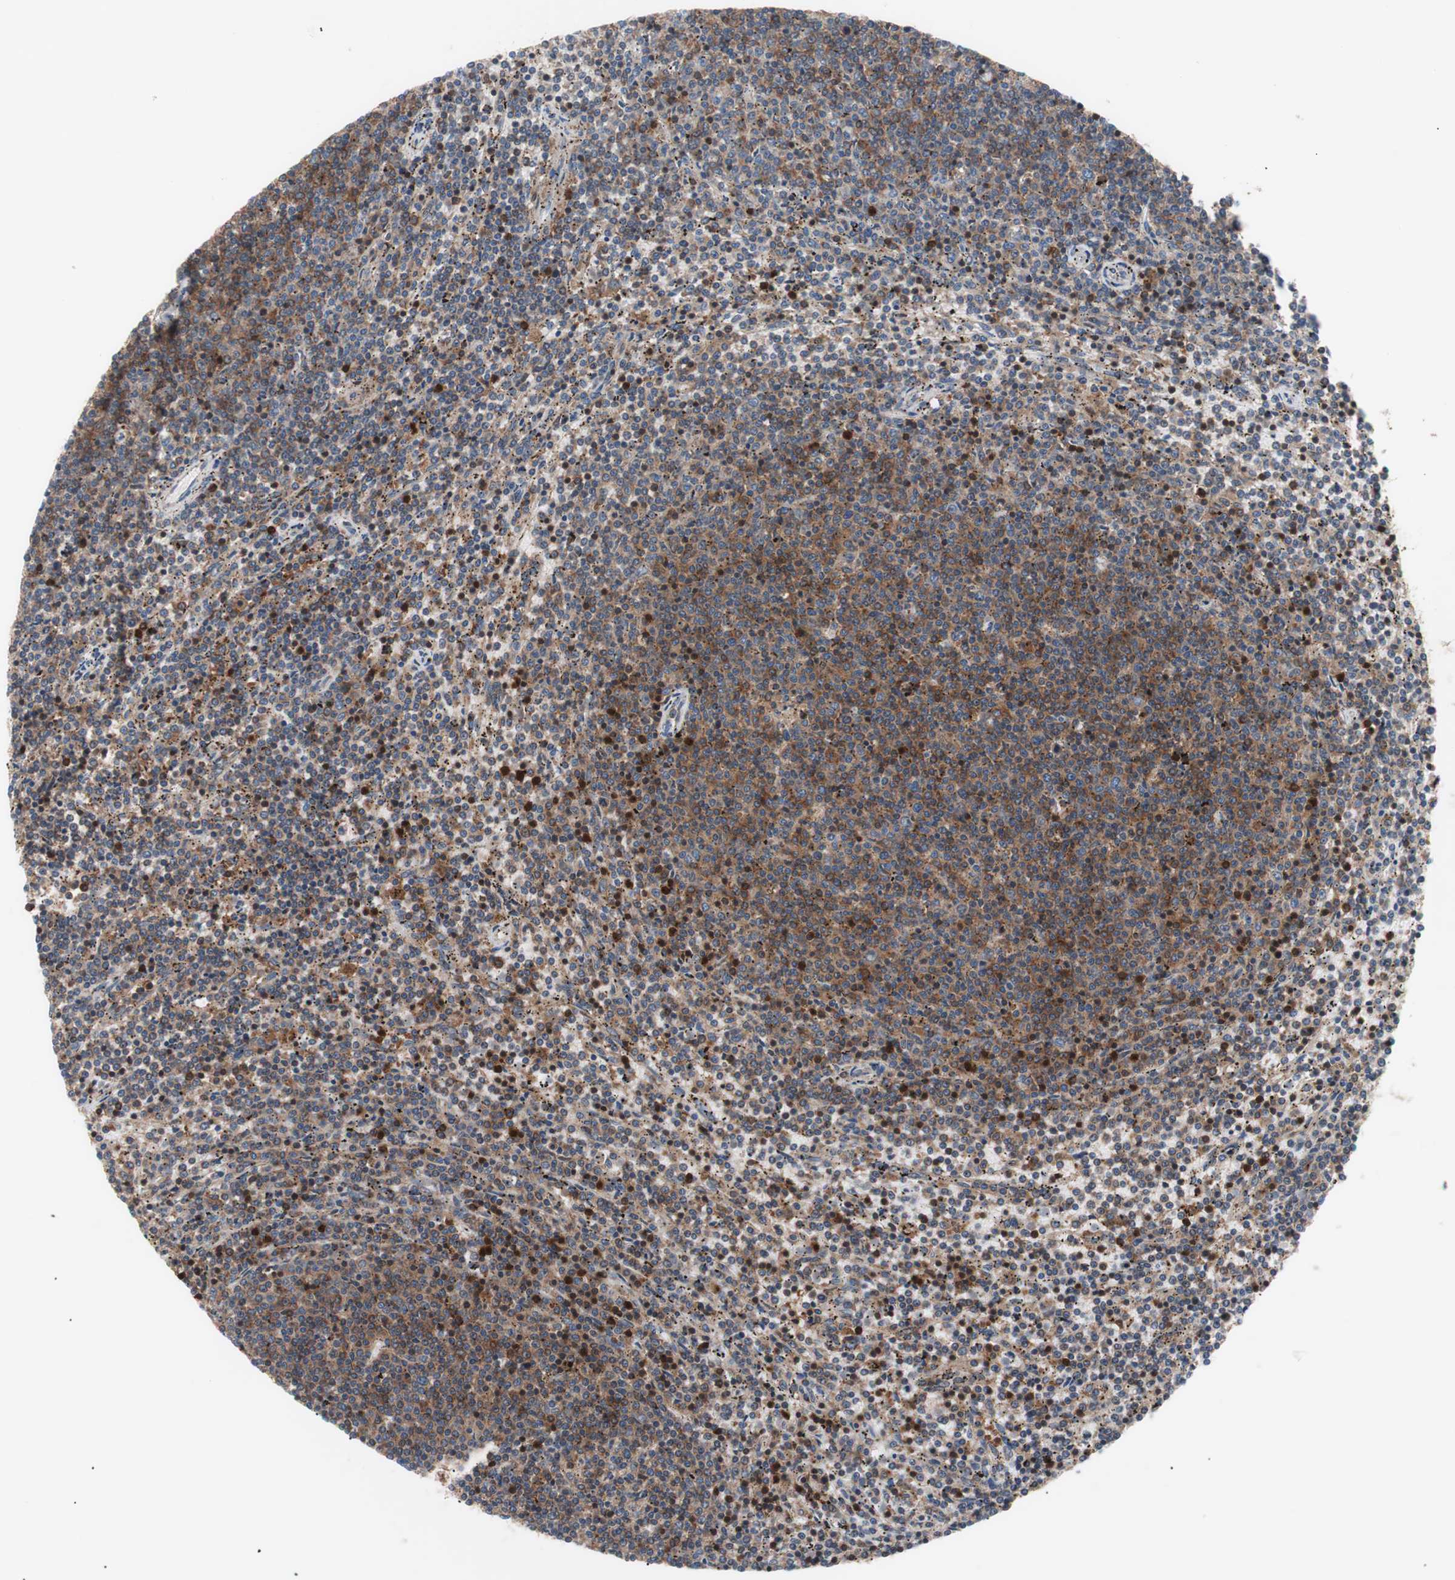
{"staining": {"intensity": "moderate", "quantity": ">75%", "location": "cytoplasmic/membranous"}, "tissue": "lymphoma", "cell_type": "Tumor cells", "image_type": "cancer", "snomed": [{"axis": "morphology", "description": "Malignant lymphoma, non-Hodgkin's type, Low grade"}, {"axis": "topography", "description": "Spleen"}], "caption": "IHC (DAB) staining of lymphoma demonstrates moderate cytoplasmic/membranous protein positivity in about >75% of tumor cells.", "gene": "PIK3R1", "patient": {"sex": "female", "age": 50}}